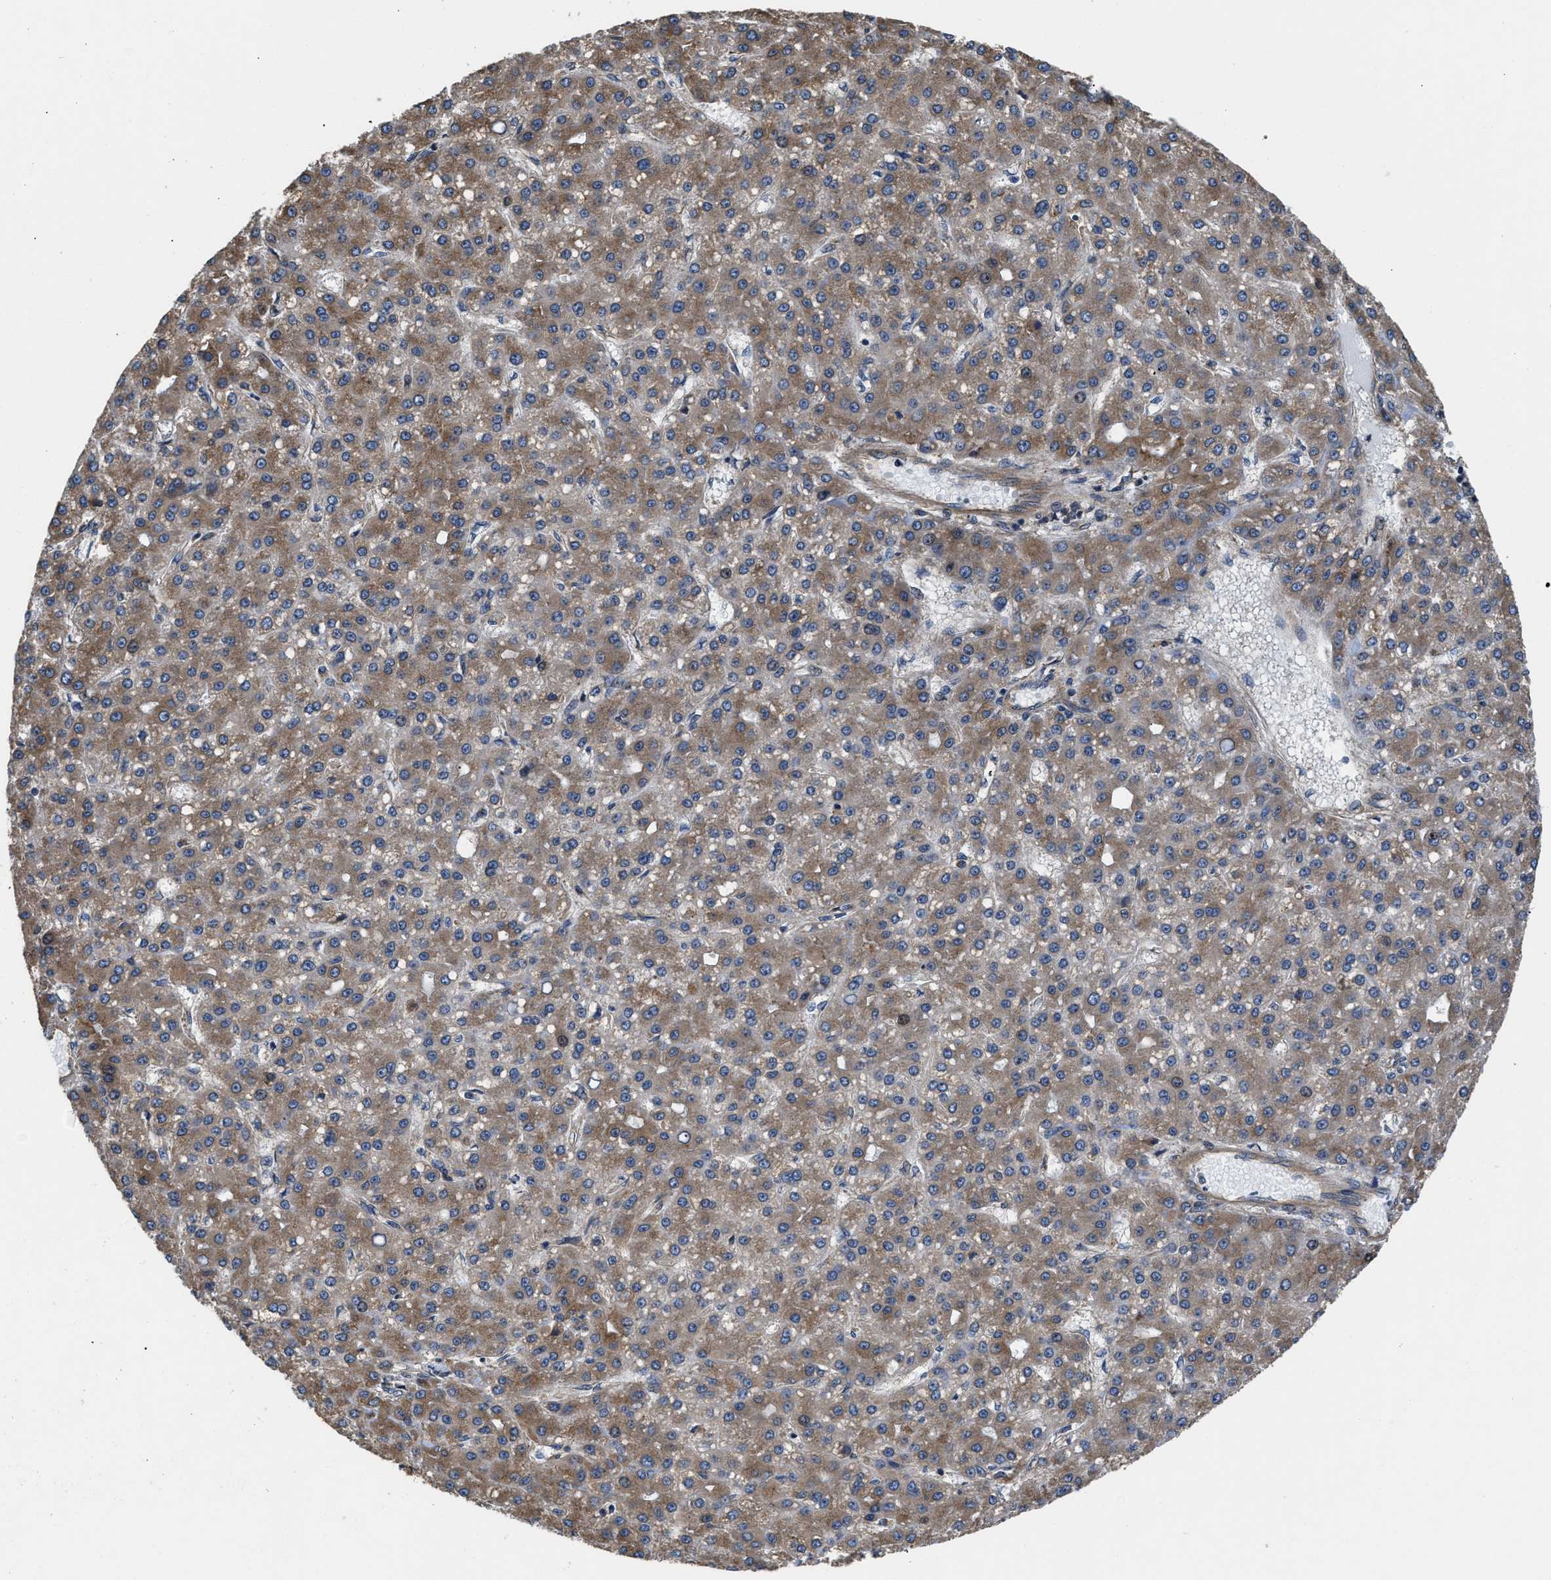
{"staining": {"intensity": "moderate", "quantity": ">75%", "location": "cytoplasmic/membranous"}, "tissue": "liver cancer", "cell_type": "Tumor cells", "image_type": "cancer", "snomed": [{"axis": "morphology", "description": "Carcinoma, Hepatocellular, NOS"}, {"axis": "topography", "description": "Liver"}], "caption": "A high-resolution image shows IHC staining of liver cancer, which demonstrates moderate cytoplasmic/membranous expression in about >75% of tumor cells. The staining was performed using DAB (3,3'-diaminobenzidine) to visualize the protein expression in brown, while the nuclei were stained in blue with hematoxylin (Magnification: 20x).", "gene": "CEP128", "patient": {"sex": "male", "age": 67}}